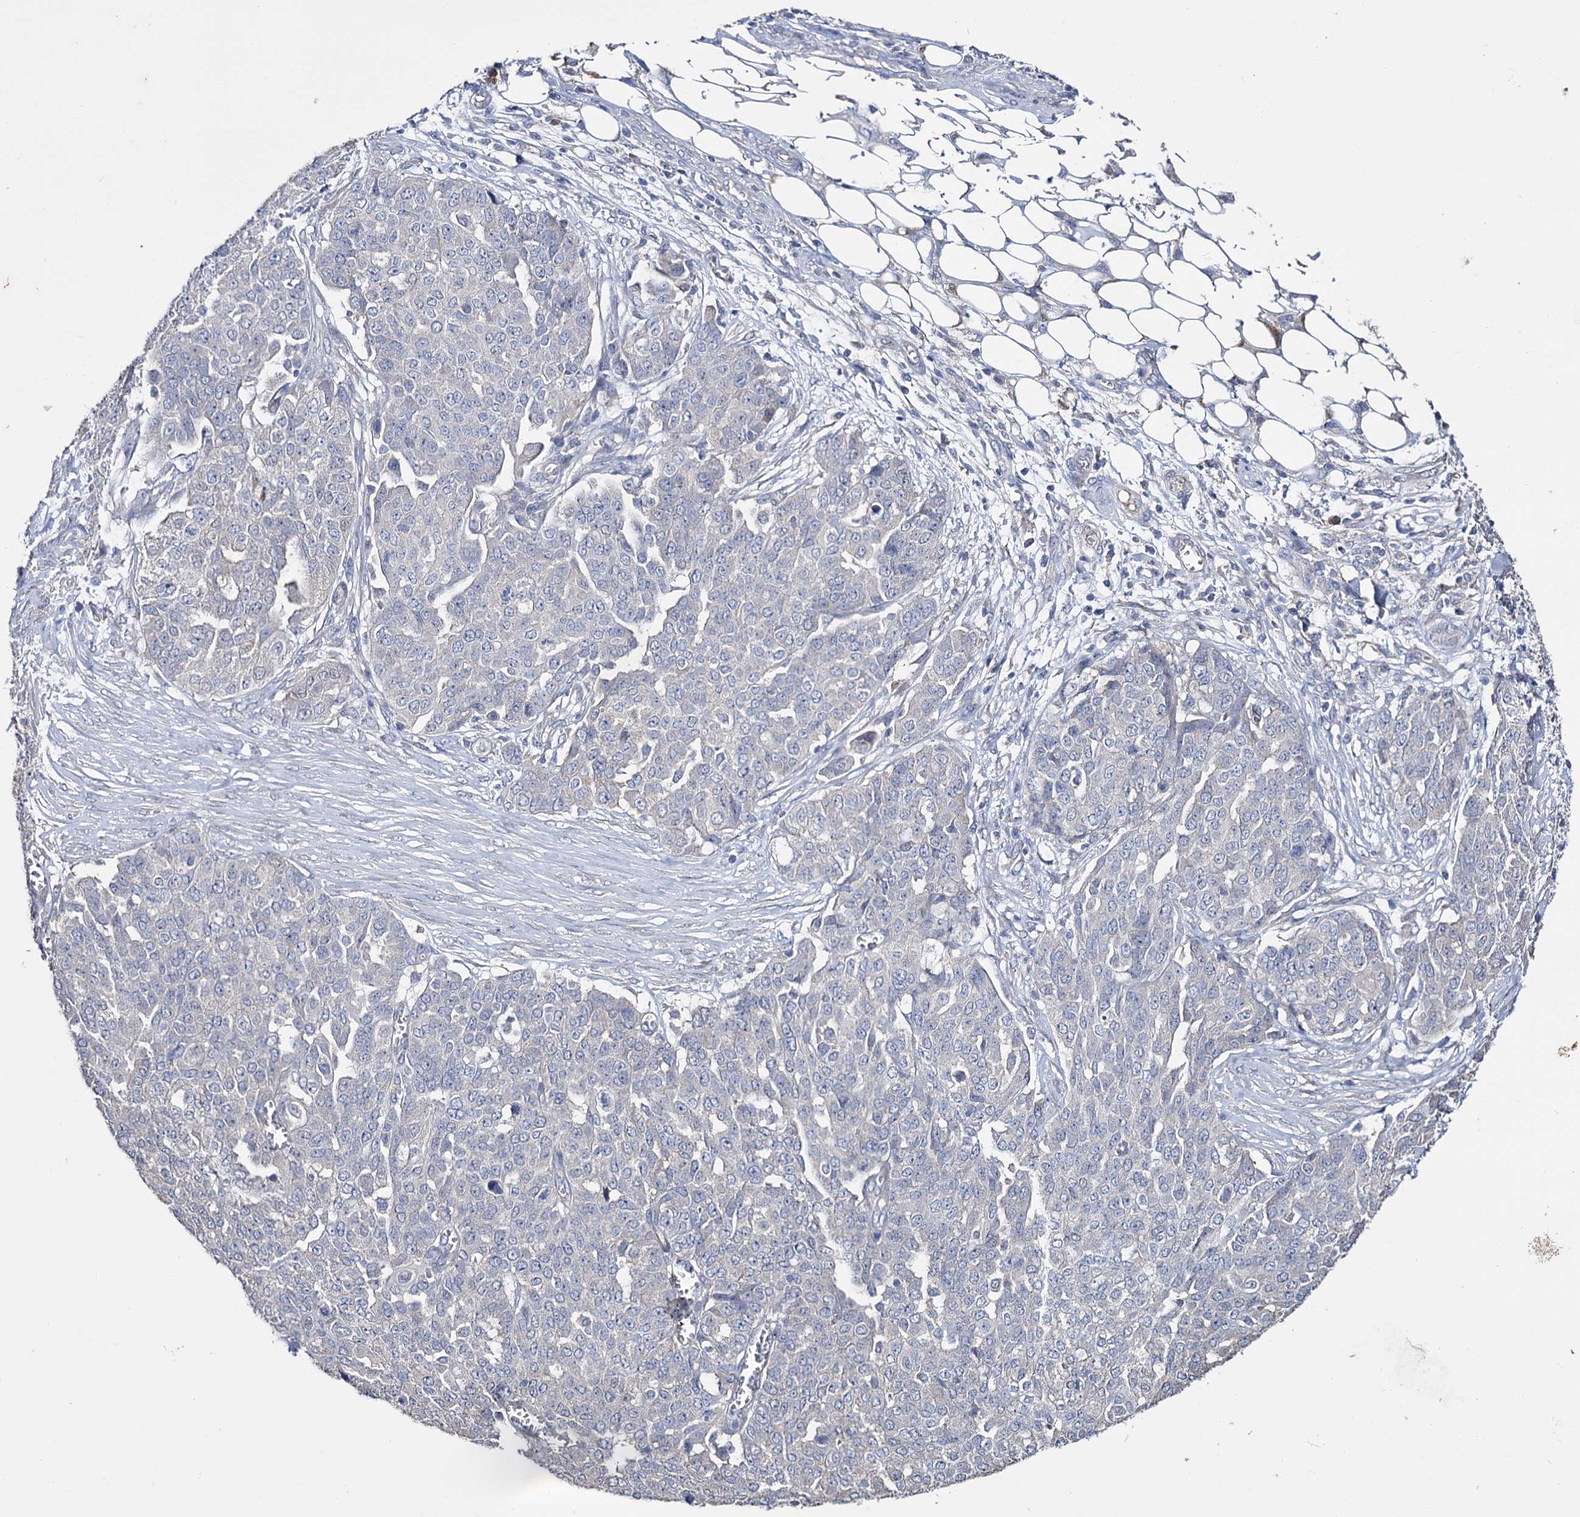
{"staining": {"intensity": "negative", "quantity": "none", "location": "none"}, "tissue": "ovarian cancer", "cell_type": "Tumor cells", "image_type": "cancer", "snomed": [{"axis": "morphology", "description": "Cystadenocarcinoma, serous, NOS"}, {"axis": "topography", "description": "Soft tissue"}, {"axis": "topography", "description": "Ovary"}], "caption": "The image demonstrates no staining of tumor cells in serous cystadenocarcinoma (ovarian). Nuclei are stained in blue.", "gene": "EPB41L5", "patient": {"sex": "female", "age": 57}}